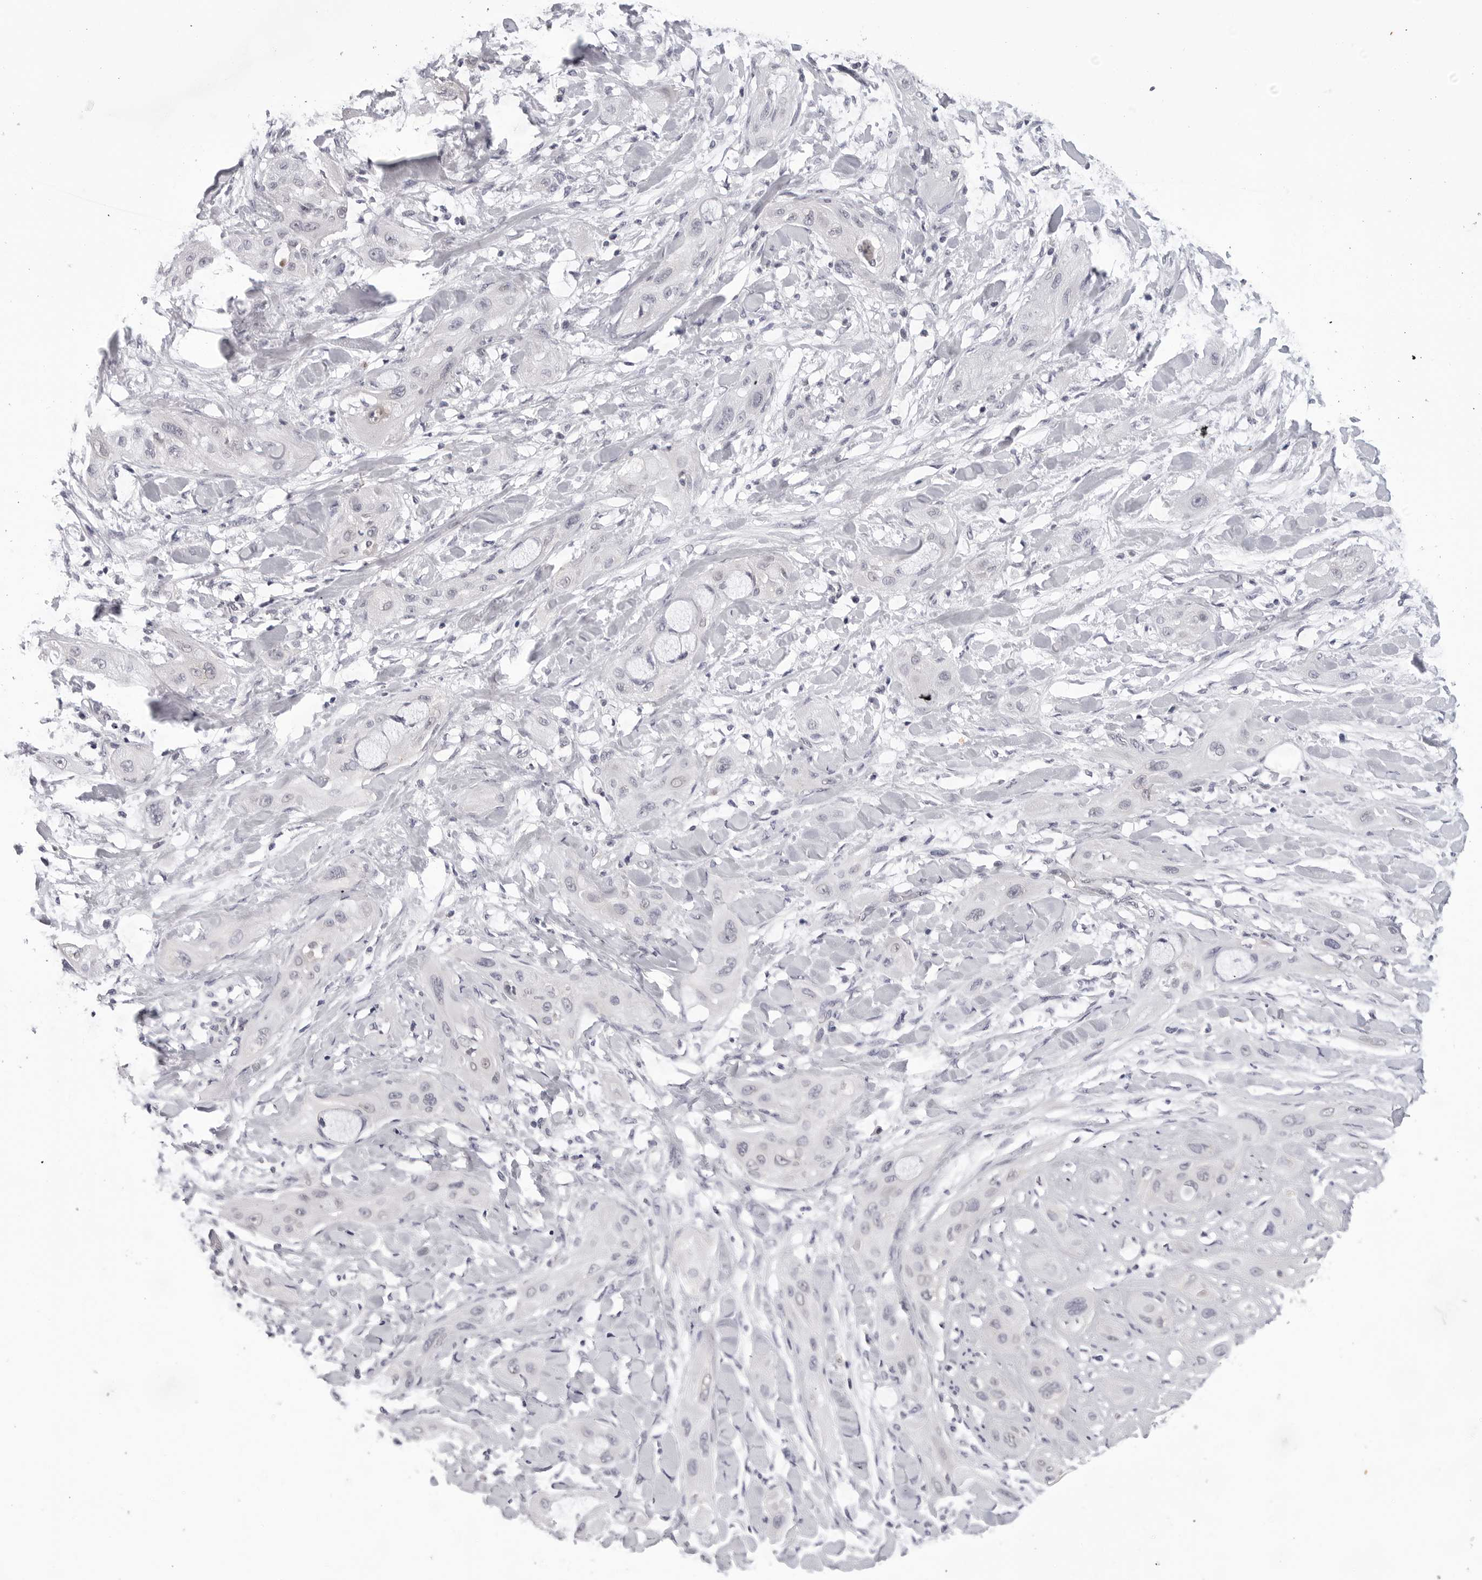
{"staining": {"intensity": "negative", "quantity": "none", "location": "none"}, "tissue": "lung cancer", "cell_type": "Tumor cells", "image_type": "cancer", "snomed": [{"axis": "morphology", "description": "Squamous cell carcinoma, NOS"}, {"axis": "topography", "description": "Lung"}], "caption": "An image of human lung cancer (squamous cell carcinoma) is negative for staining in tumor cells.", "gene": "CDK20", "patient": {"sex": "female", "age": 47}}